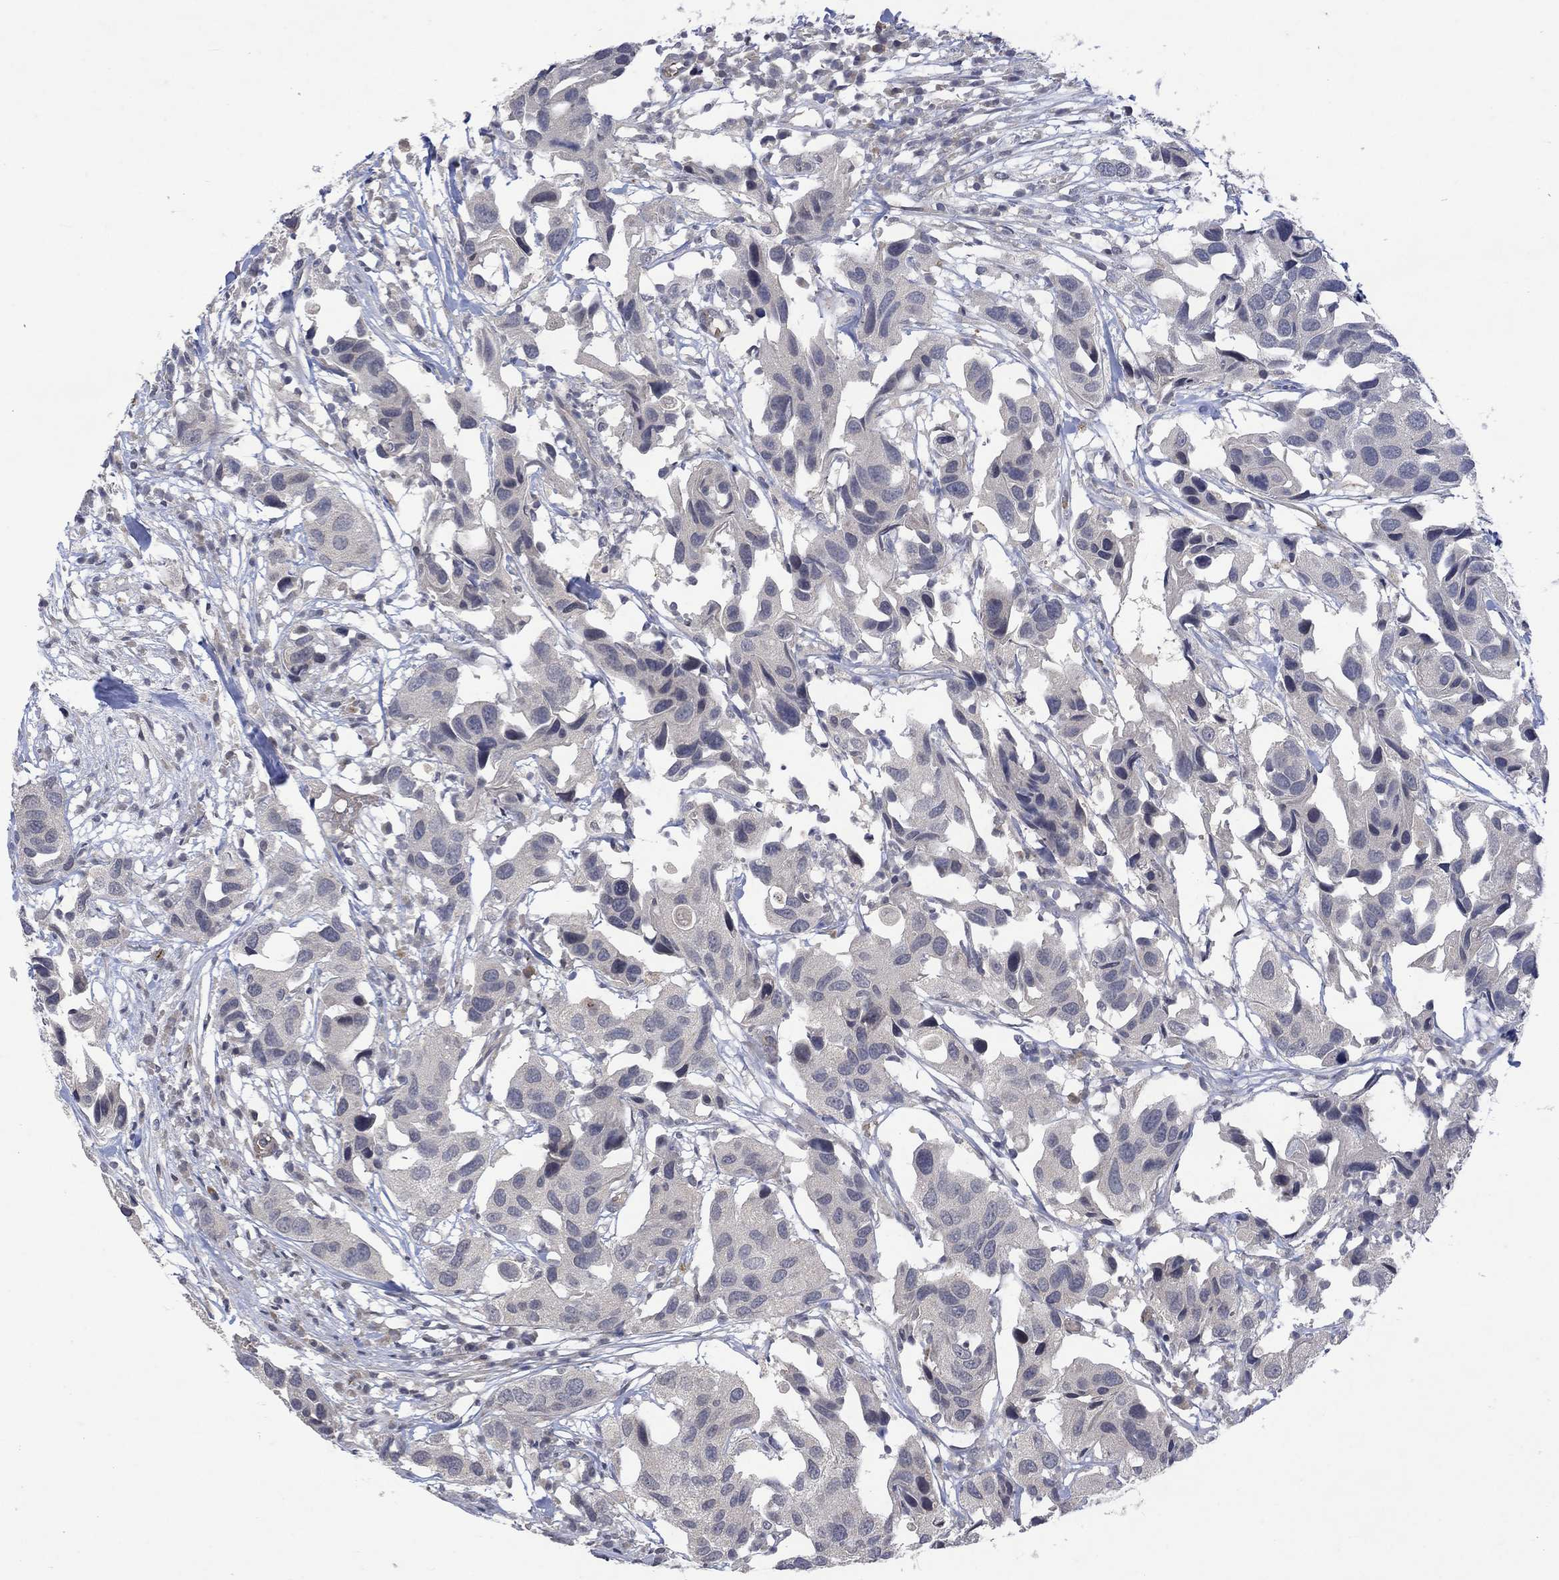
{"staining": {"intensity": "negative", "quantity": "none", "location": "none"}, "tissue": "urothelial cancer", "cell_type": "Tumor cells", "image_type": "cancer", "snomed": [{"axis": "morphology", "description": "Urothelial carcinoma, High grade"}, {"axis": "topography", "description": "Urinary bladder"}], "caption": "This micrograph is of urothelial cancer stained with immunohistochemistry to label a protein in brown with the nuclei are counter-stained blue. There is no expression in tumor cells.", "gene": "GRIN2D", "patient": {"sex": "male", "age": 79}}